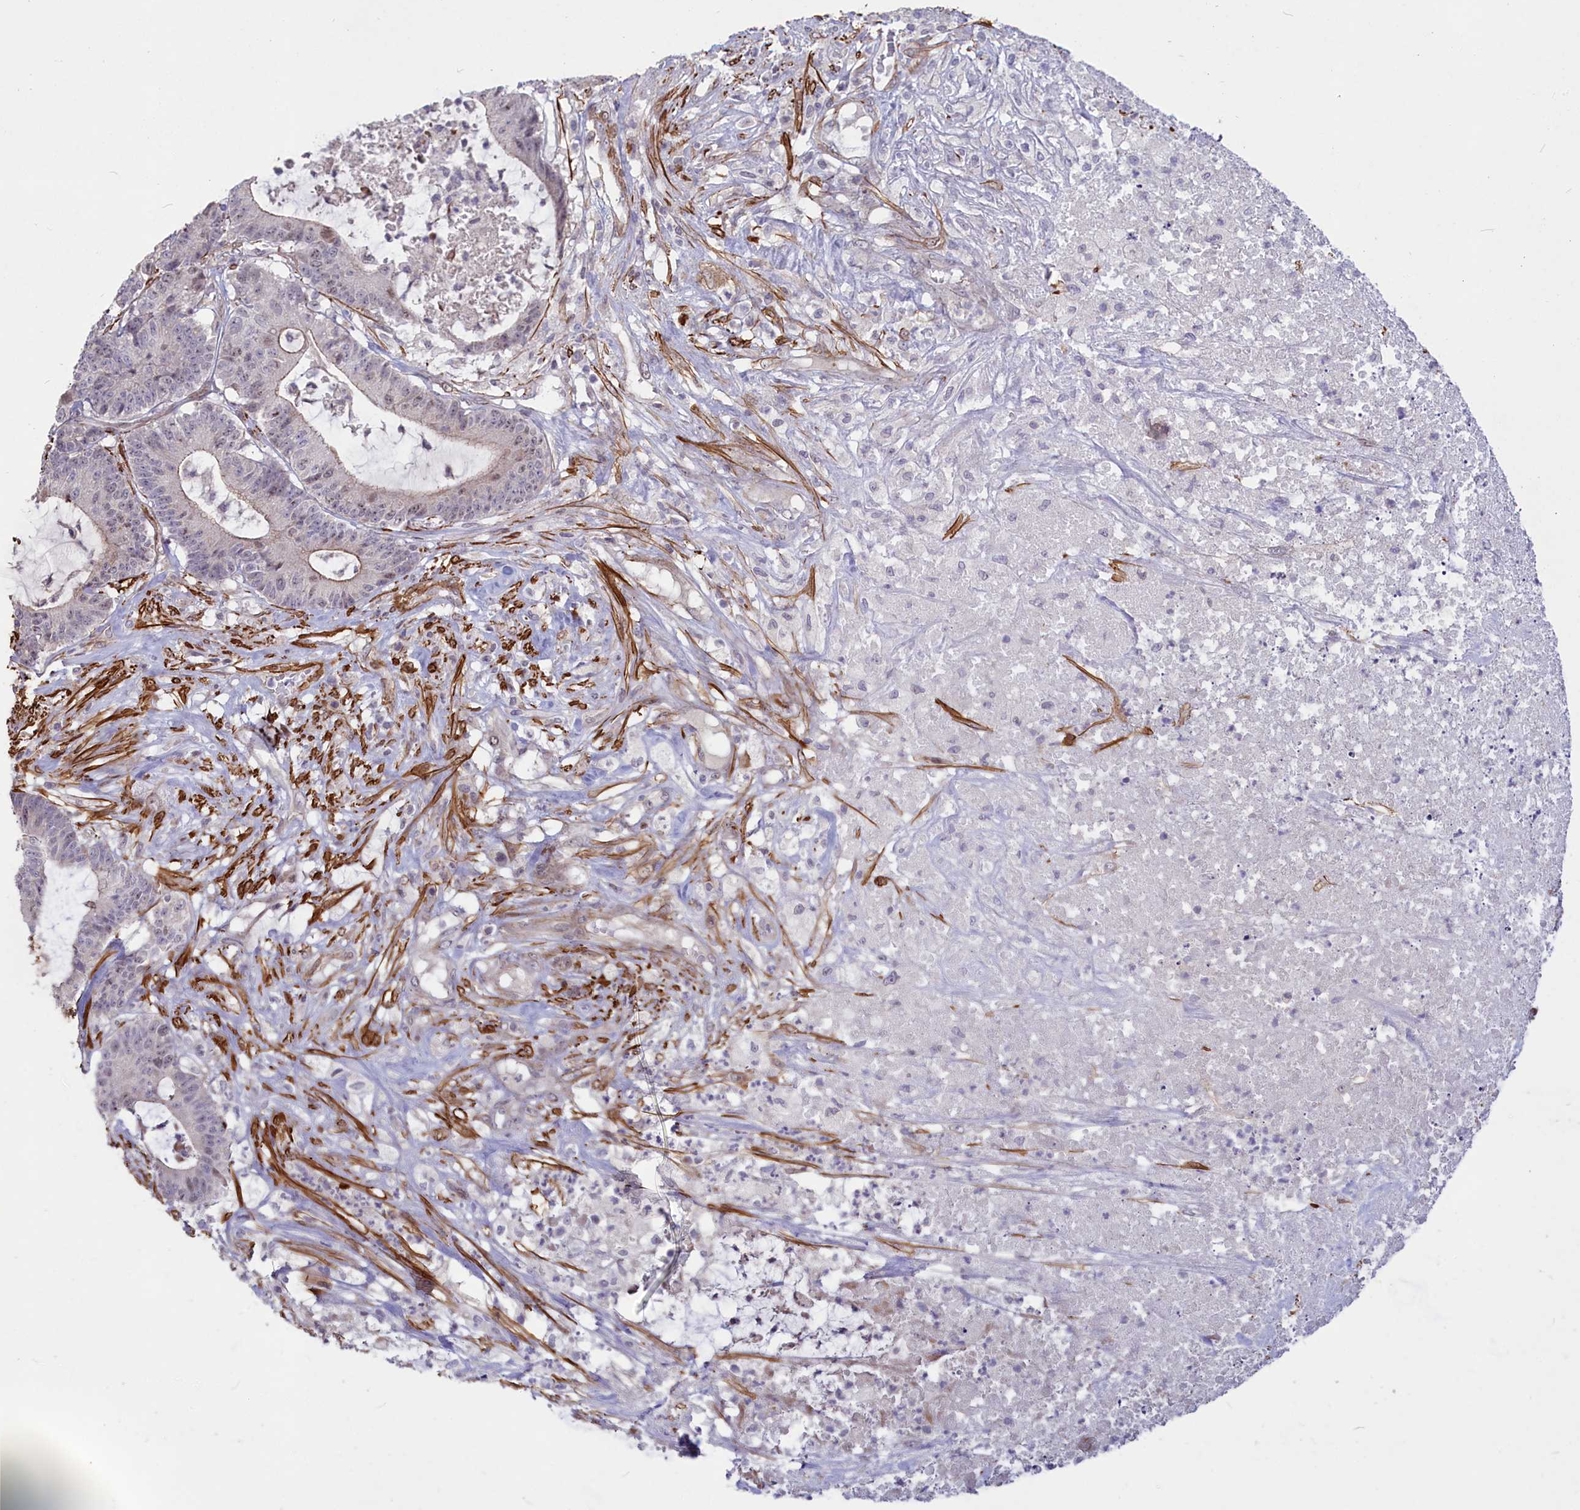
{"staining": {"intensity": "weak", "quantity": "<25%", "location": "cytoplasmic/membranous,nuclear"}, "tissue": "colorectal cancer", "cell_type": "Tumor cells", "image_type": "cancer", "snomed": [{"axis": "morphology", "description": "Adenocarcinoma, NOS"}, {"axis": "topography", "description": "Colon"}], "caption": "An immunohistochemistry (IHC) photomicrograph of adenocarcinoma (colorectal) is shown. There is no staining in tumor cells of adenocarcinoma (colorectal). (DAB immunohistochemistry (IHC), high magnification).", "gene": "CCDC154", "patient": {"sex": "female", "age": 84}}